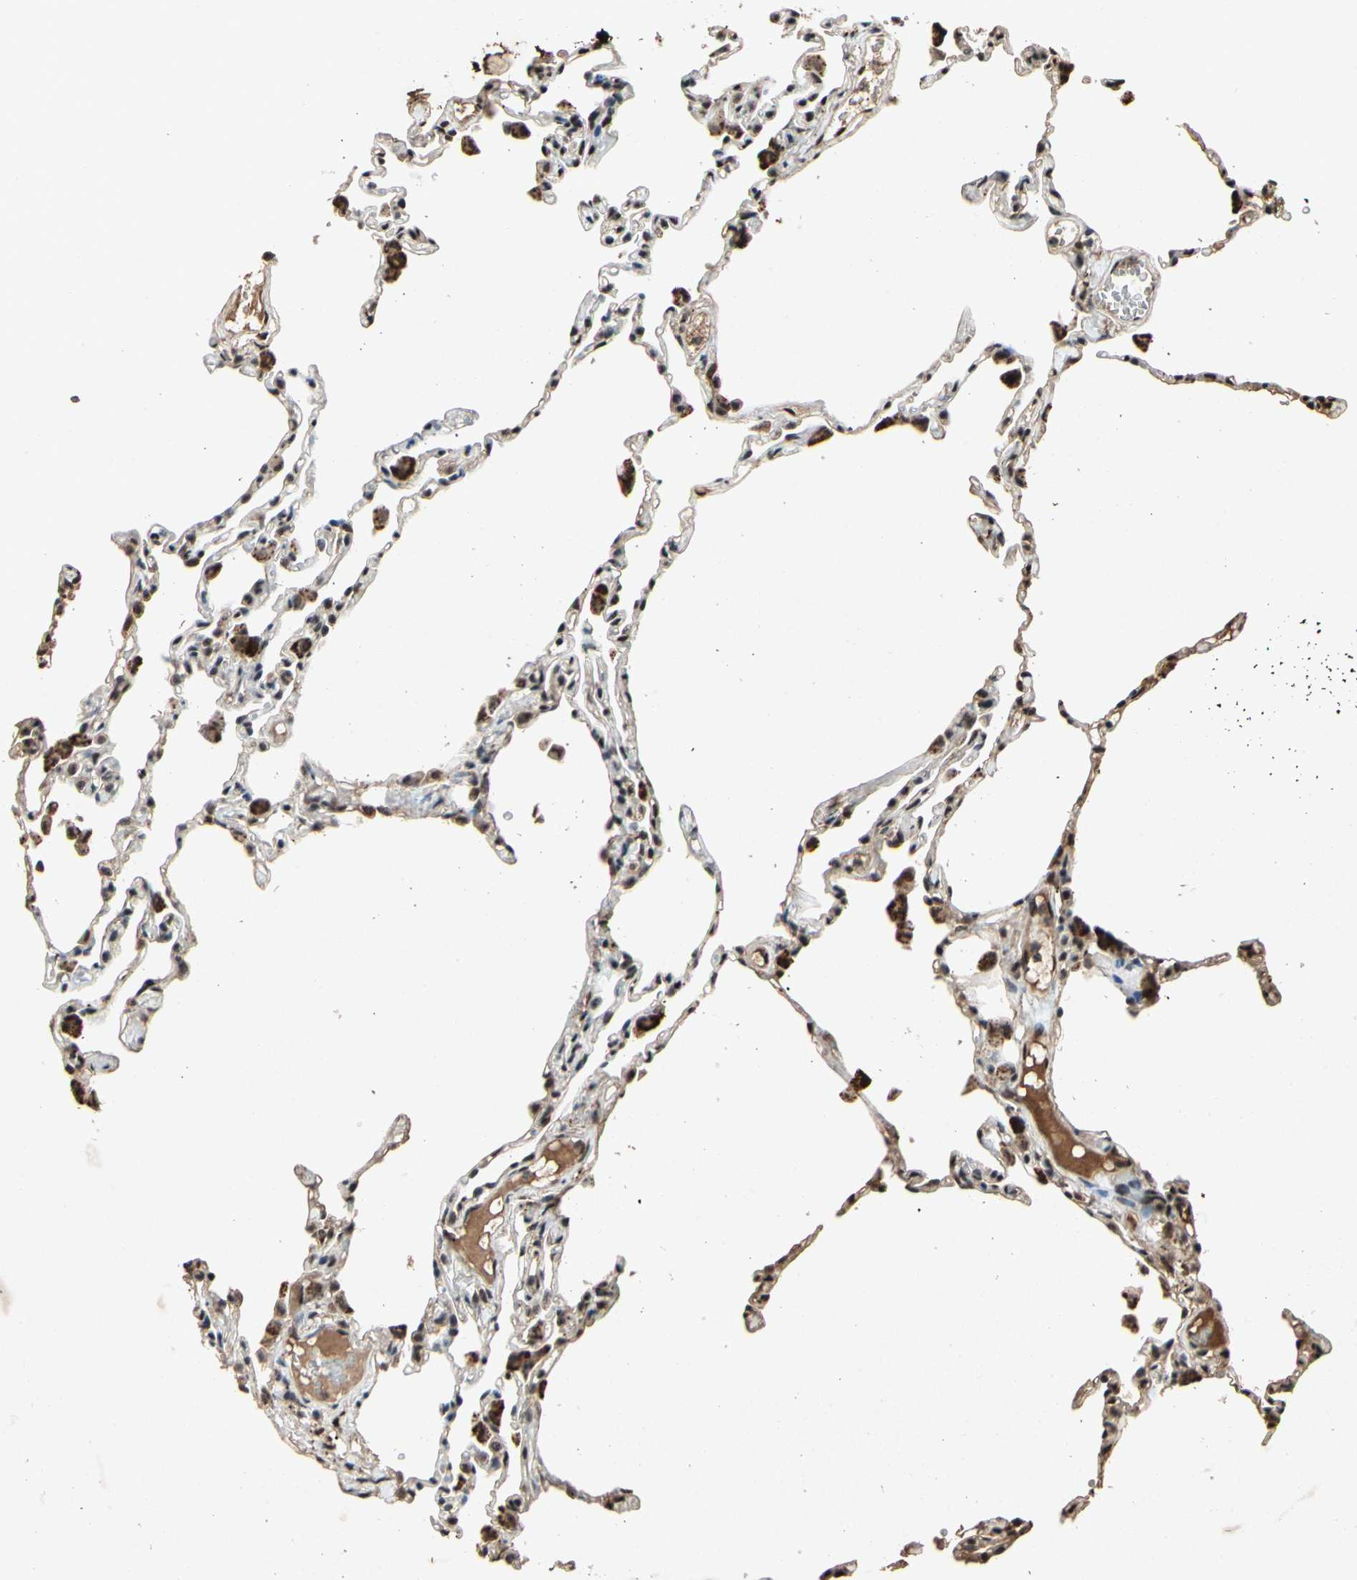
{"staining": {"intensity": "moderate", "quantity": ">75%", "location": "cytoplasmic/membranous,nuclear"}, "tissue": "lung", "cell_type": "Alveolar cells", "image_type": "normal", "snomed": [{"axis": "morphology", "description": "Normal tissue, NOS"}, {"axis": "topography", "description": "Lung"}], "caption": "Human lung stained for a protein (brown) demonstrates moderate cytoplasmic/membranous,nuclear positive expression in about >75% of alveolar cells.", "gene": "PML", "patient": {"sex": "female", "age": 49}}